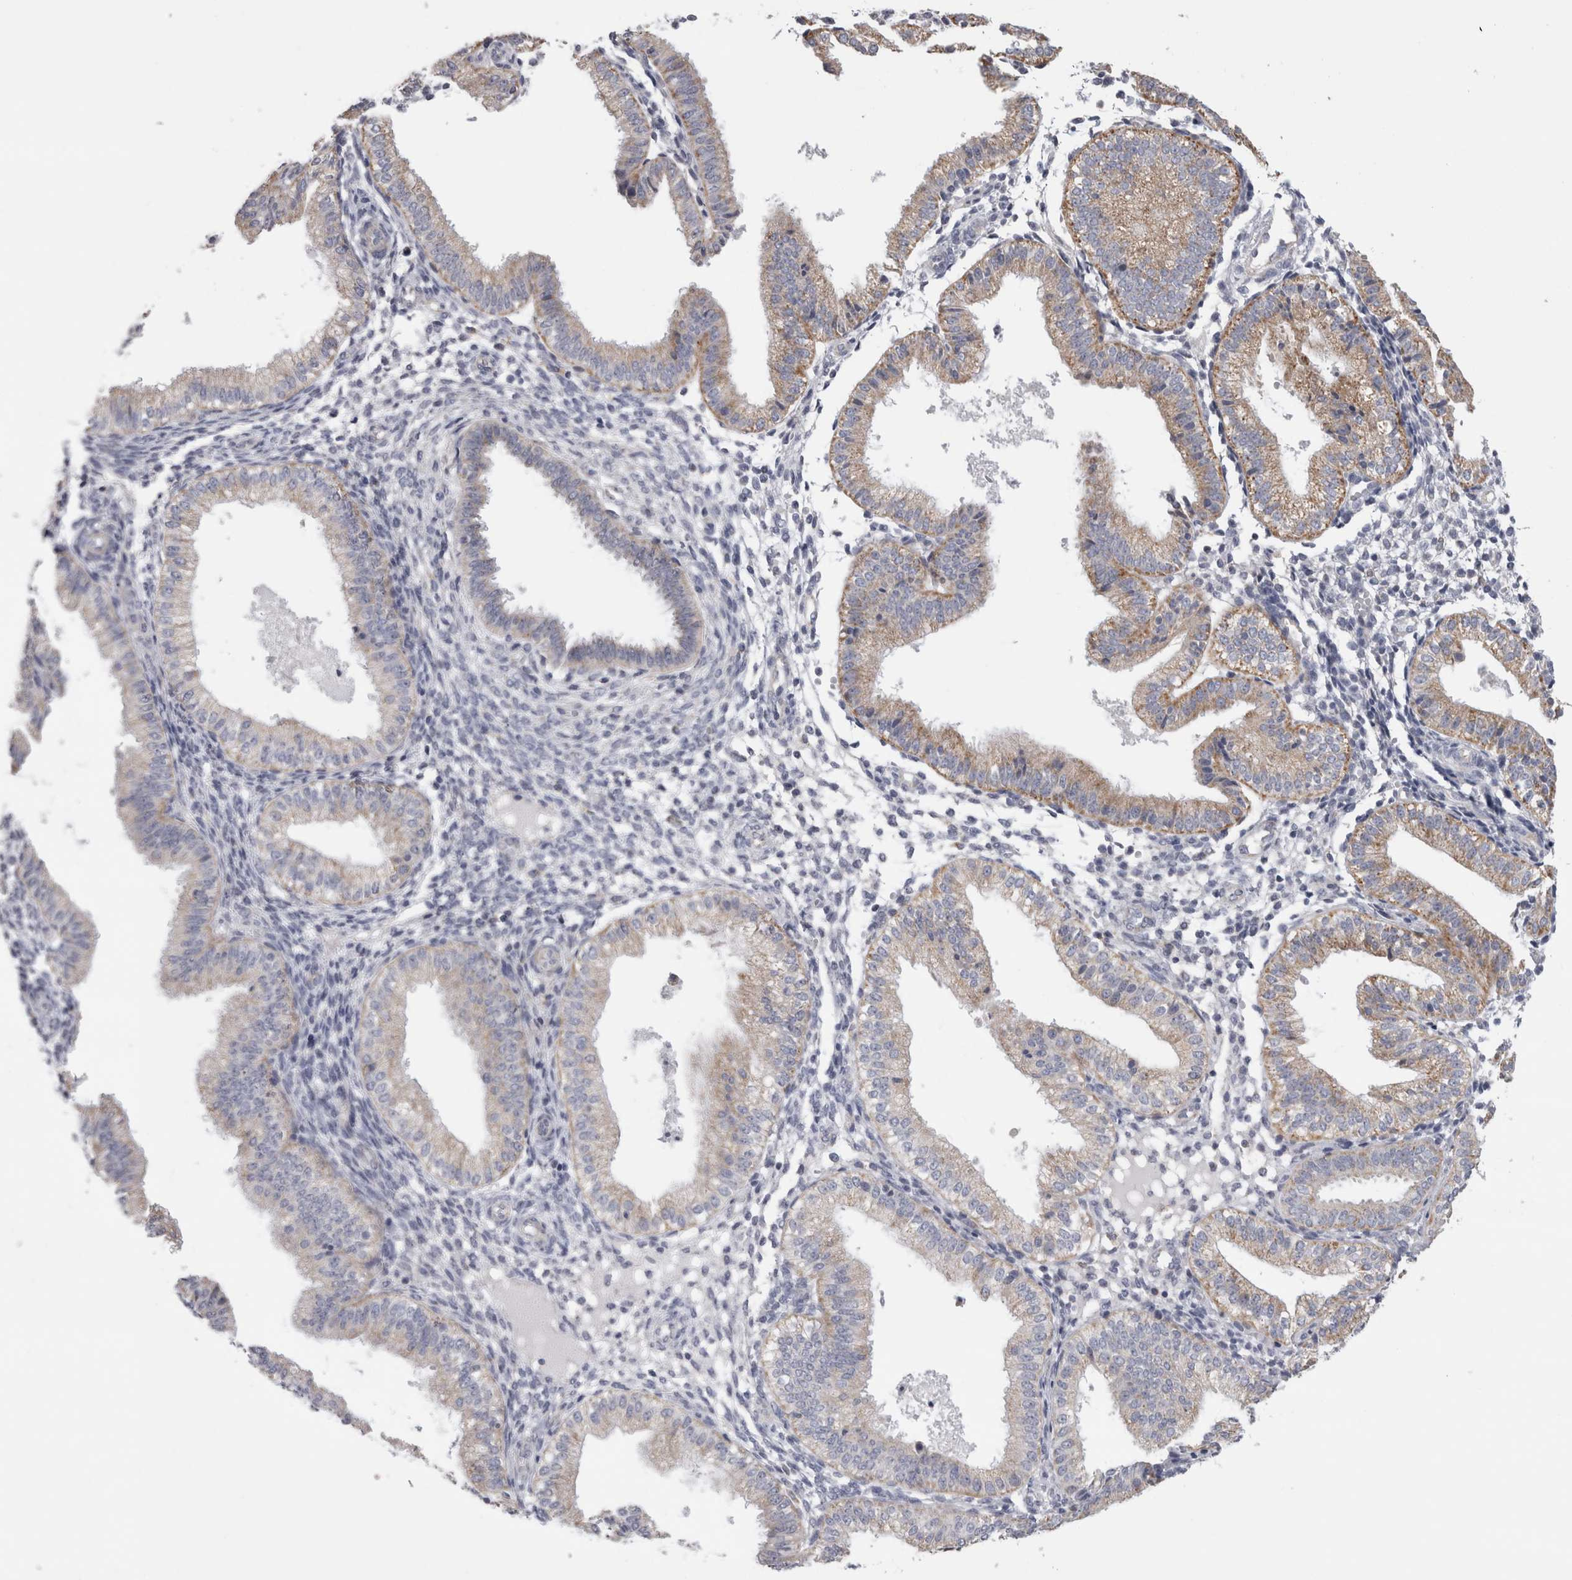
{"staining": {"intensity": "negative", "quantity": "none", "location": "none"}, "tissue": "endometrium", "cell_type": "Cells in endometrial stroma", "image_type": "normal", "snomed": [{"axis": "morphology", "description": "Normal tissue, NOS"}, {"axis": "topography", "description": "Endometrium"}], "caption": "Immunohistochemical staining of normal endometrium exhibits no significant staining in cells in endometrial stroma.", "gene": "DHRS4", "patient": {"sex": "female", "age": 39}}